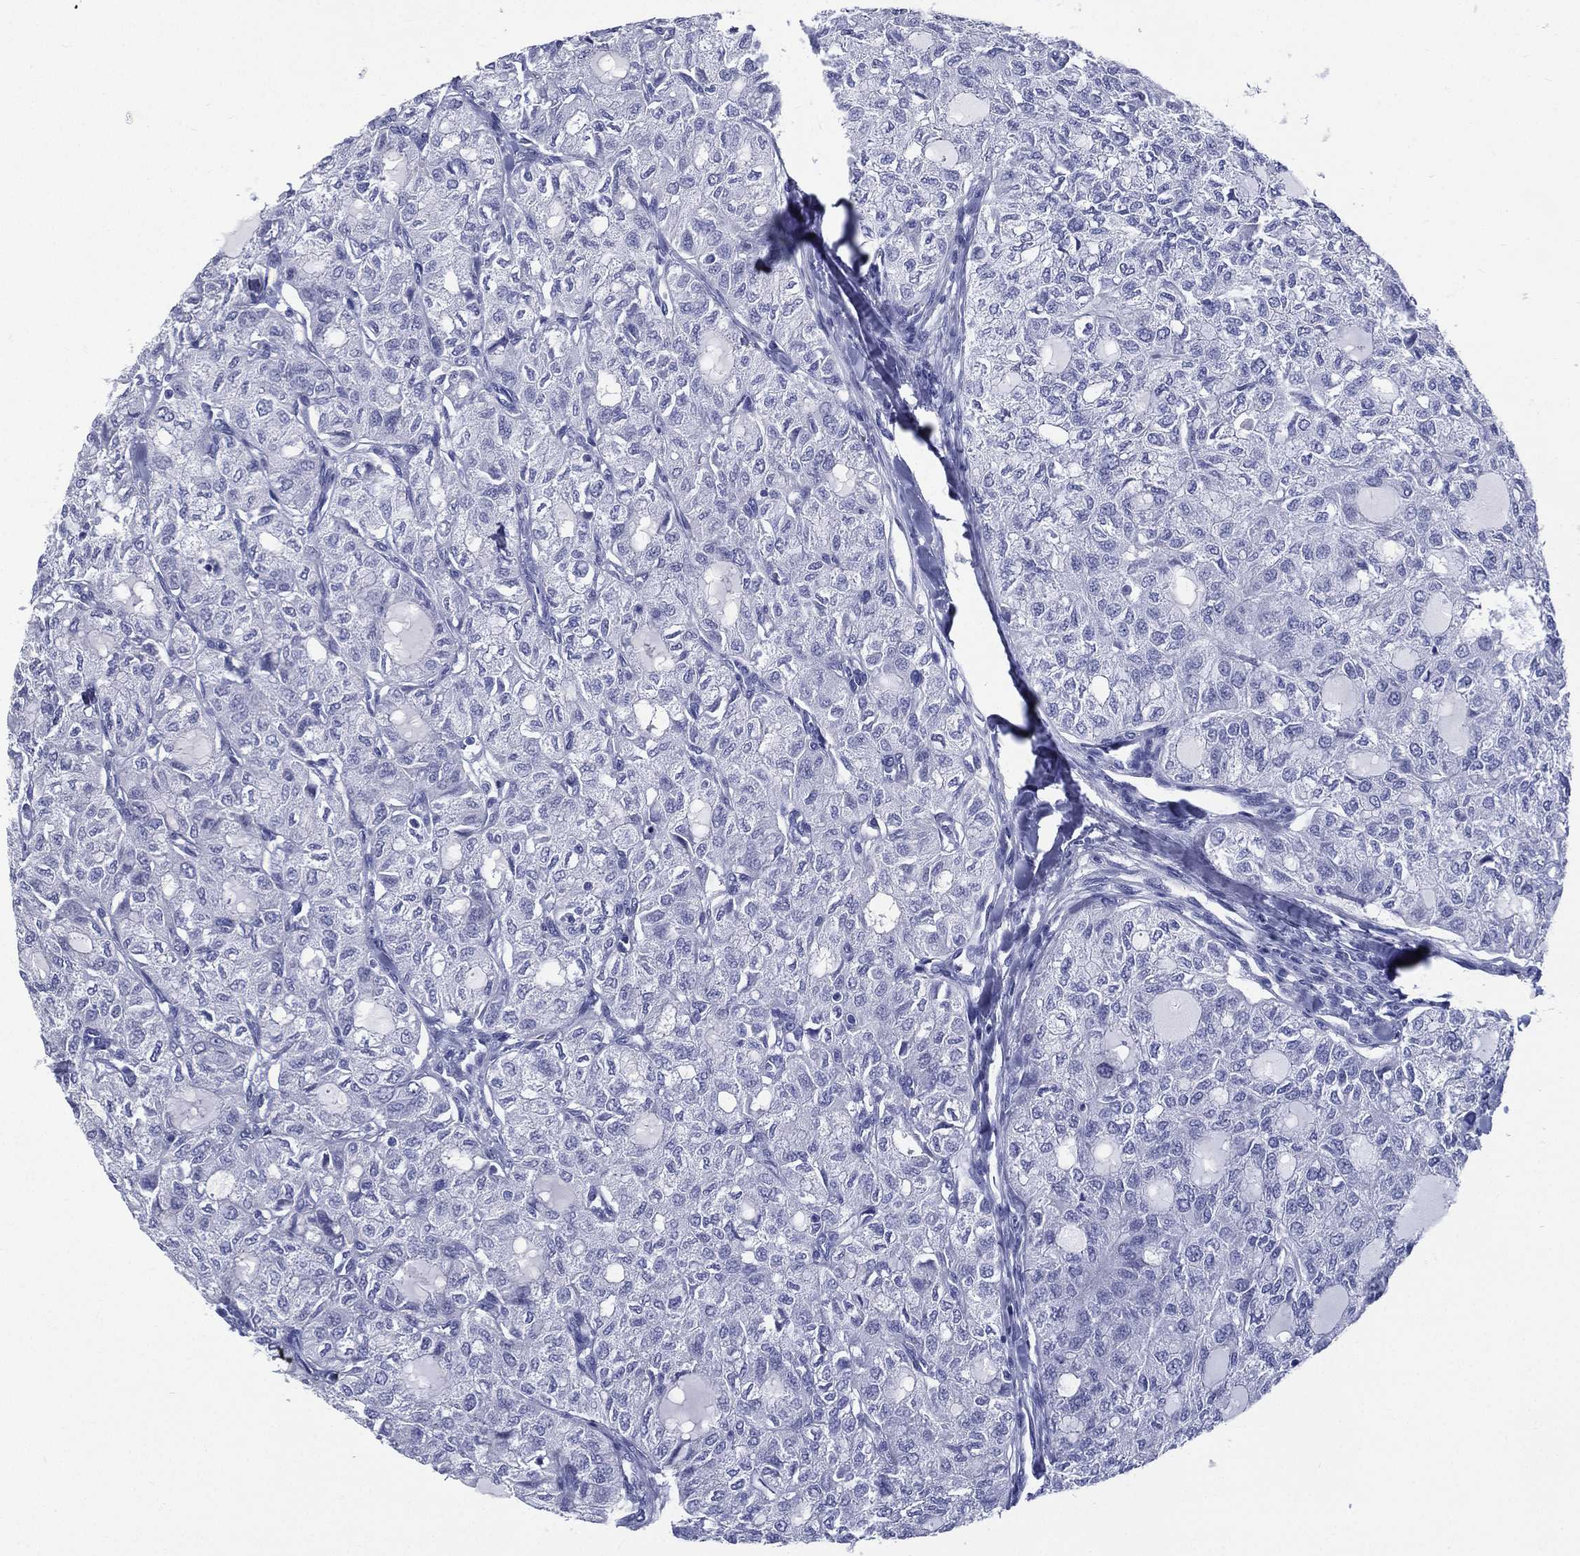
{"staining": {"intensity": "negative", "quantity": "none", "location": "none"}, "tissue": "thyroid cancer", "cell_type": "Tumor cells", "image_type": "cancer", "snomed": [{"axis": "morphology", "description": "Follicular adenoma carcinoma, NOS"}, {"axis": "topography", "description": "Thyroid gland"}], "caption": "An image of thyroid follicular adenoma carcinoma stained for a protein demonstrates no brown staining in tumor cells.", "gene": "RSPH4A", "patient": {"sex": "male", "age": 75}}